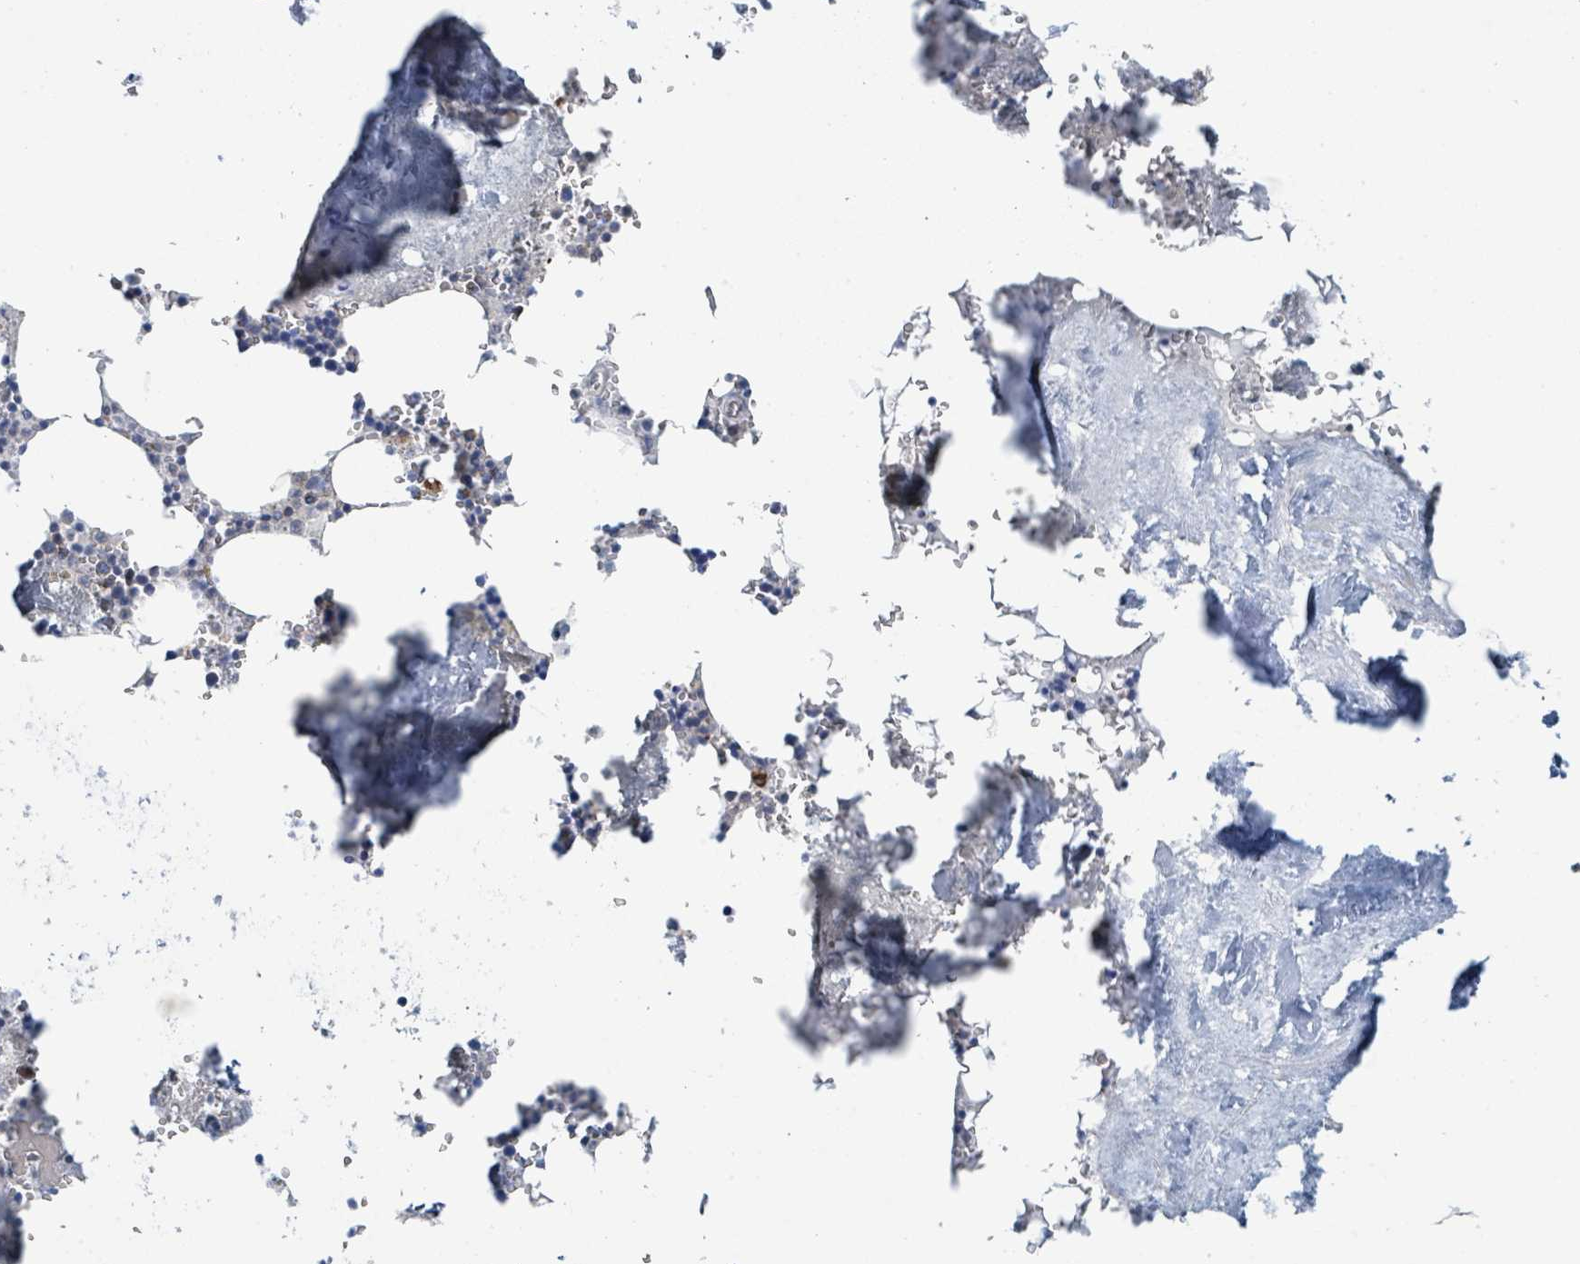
{"staining": {"intensity": "strong", "quantity": "<25%", "location": "cytoplasmic/membranous"}, "tissue": "bone marrow", "cell_type": "Hematopoietic cells", "image_type": "normal", "snomed": [{"axis": "morphology", "description": "Normal tissue, NOS"}, {"axis": "topography", "description": "Bone marrow"}], "caption": "This is a micrograph of immunohistochemistry (IHC) staining of benign bone marrow, which shows strong expression in the cytoplasmic/membranous of hematopoietic cells.", "gene": "ANKRD55", "patient": {"sex": "male", "age": 54}}